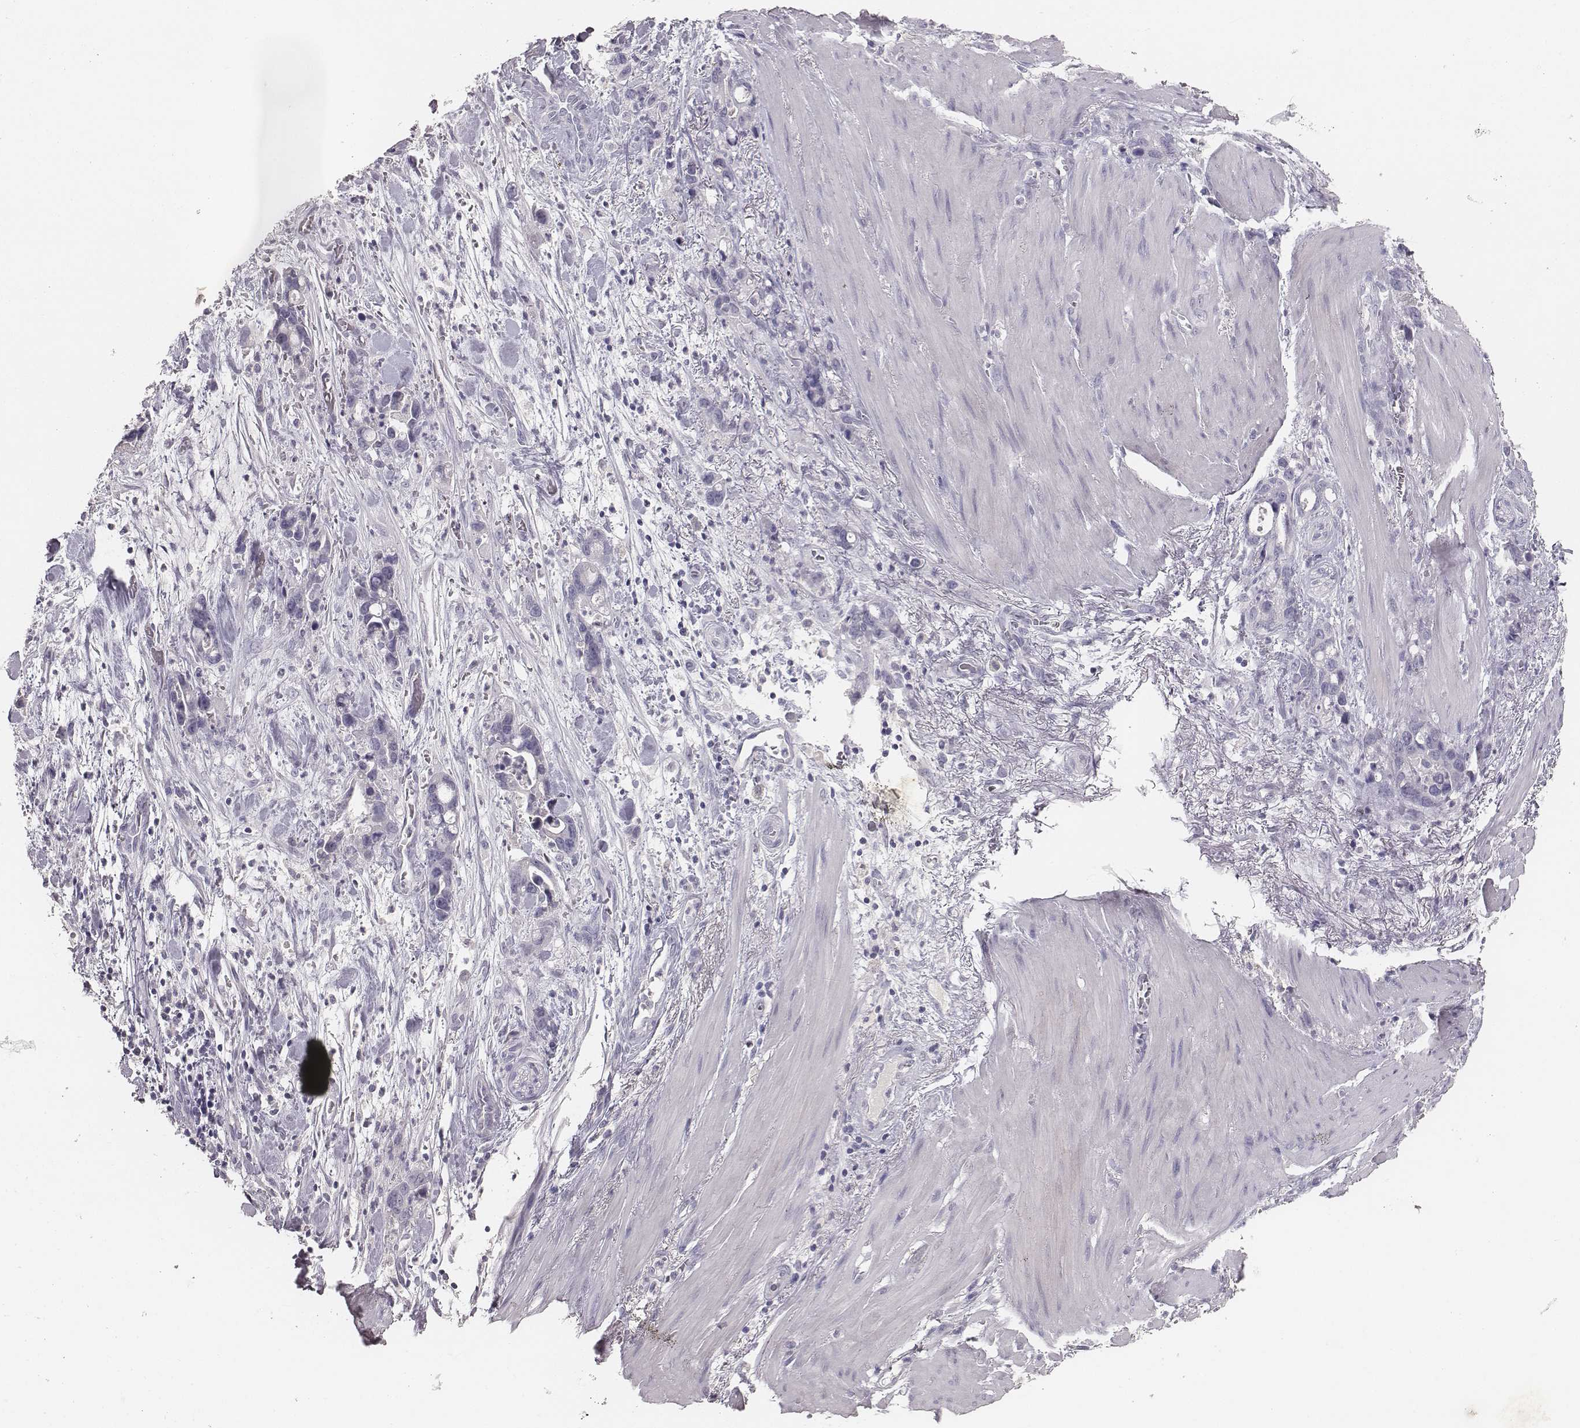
{"staining": {"intensity": "negative", "quantity": "none", "location": "none"}, "tissue": "stomach cancer", "cell_type": "Tumor cells", "image_type": "cancer", "snomed": [{"axis": "morphology", "description": "Normal tissue, NOS"}, {"axis": "morphology", "description": "Adenocarcinoma, NOS"}, {"axis": "topography", "description": "Esophagus"}, {"axis": "topography", "description": "Stomach, upper"}], "caption": "This is an IHC micrograph of human stomach cancer. There is no staining in tumor cells.", "gene": "MYH6", "patient": {"sex": "male", "age": 74}}